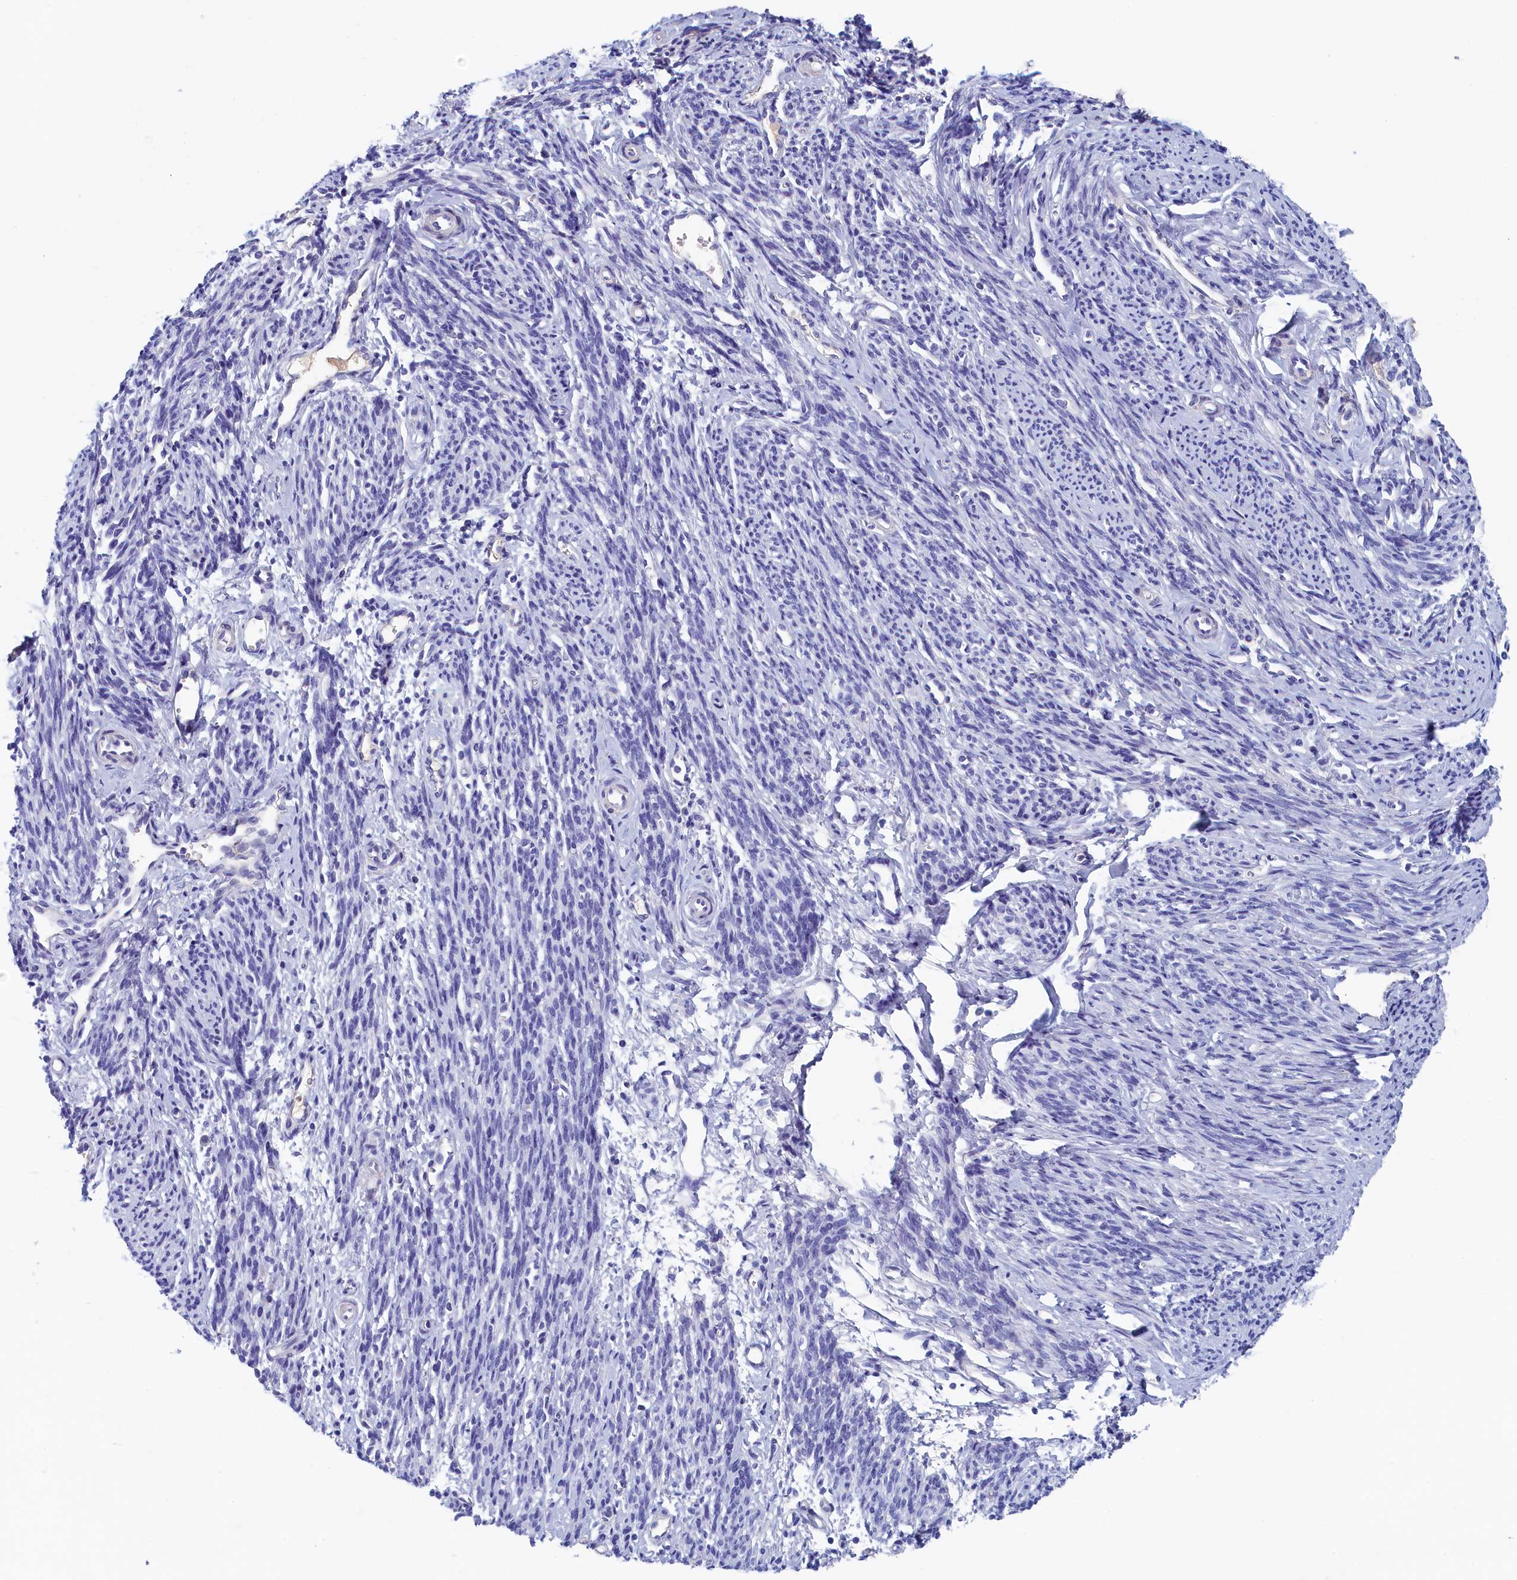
{"staining": {"intensity": "negative", "quantity": "none", "location": "none"}, "tissue": "smooth muscle", "cell_type": "Smooth muscle cells", "image_type": "normal", "snomed": [{"axis": "morphology", "description": "Normal tissue, NOS"}, {"axis": "topography", "description": "Smooth muscle"}, {"axis": "topography", "description": "Uterus"}], "caption": "Immunohistochemical staining of normal human smooth muscle exhibits no significant staining in smooth muscle cells.", "gene": "GUCA1C", "patient": {"sex": "female", "age": 59}}